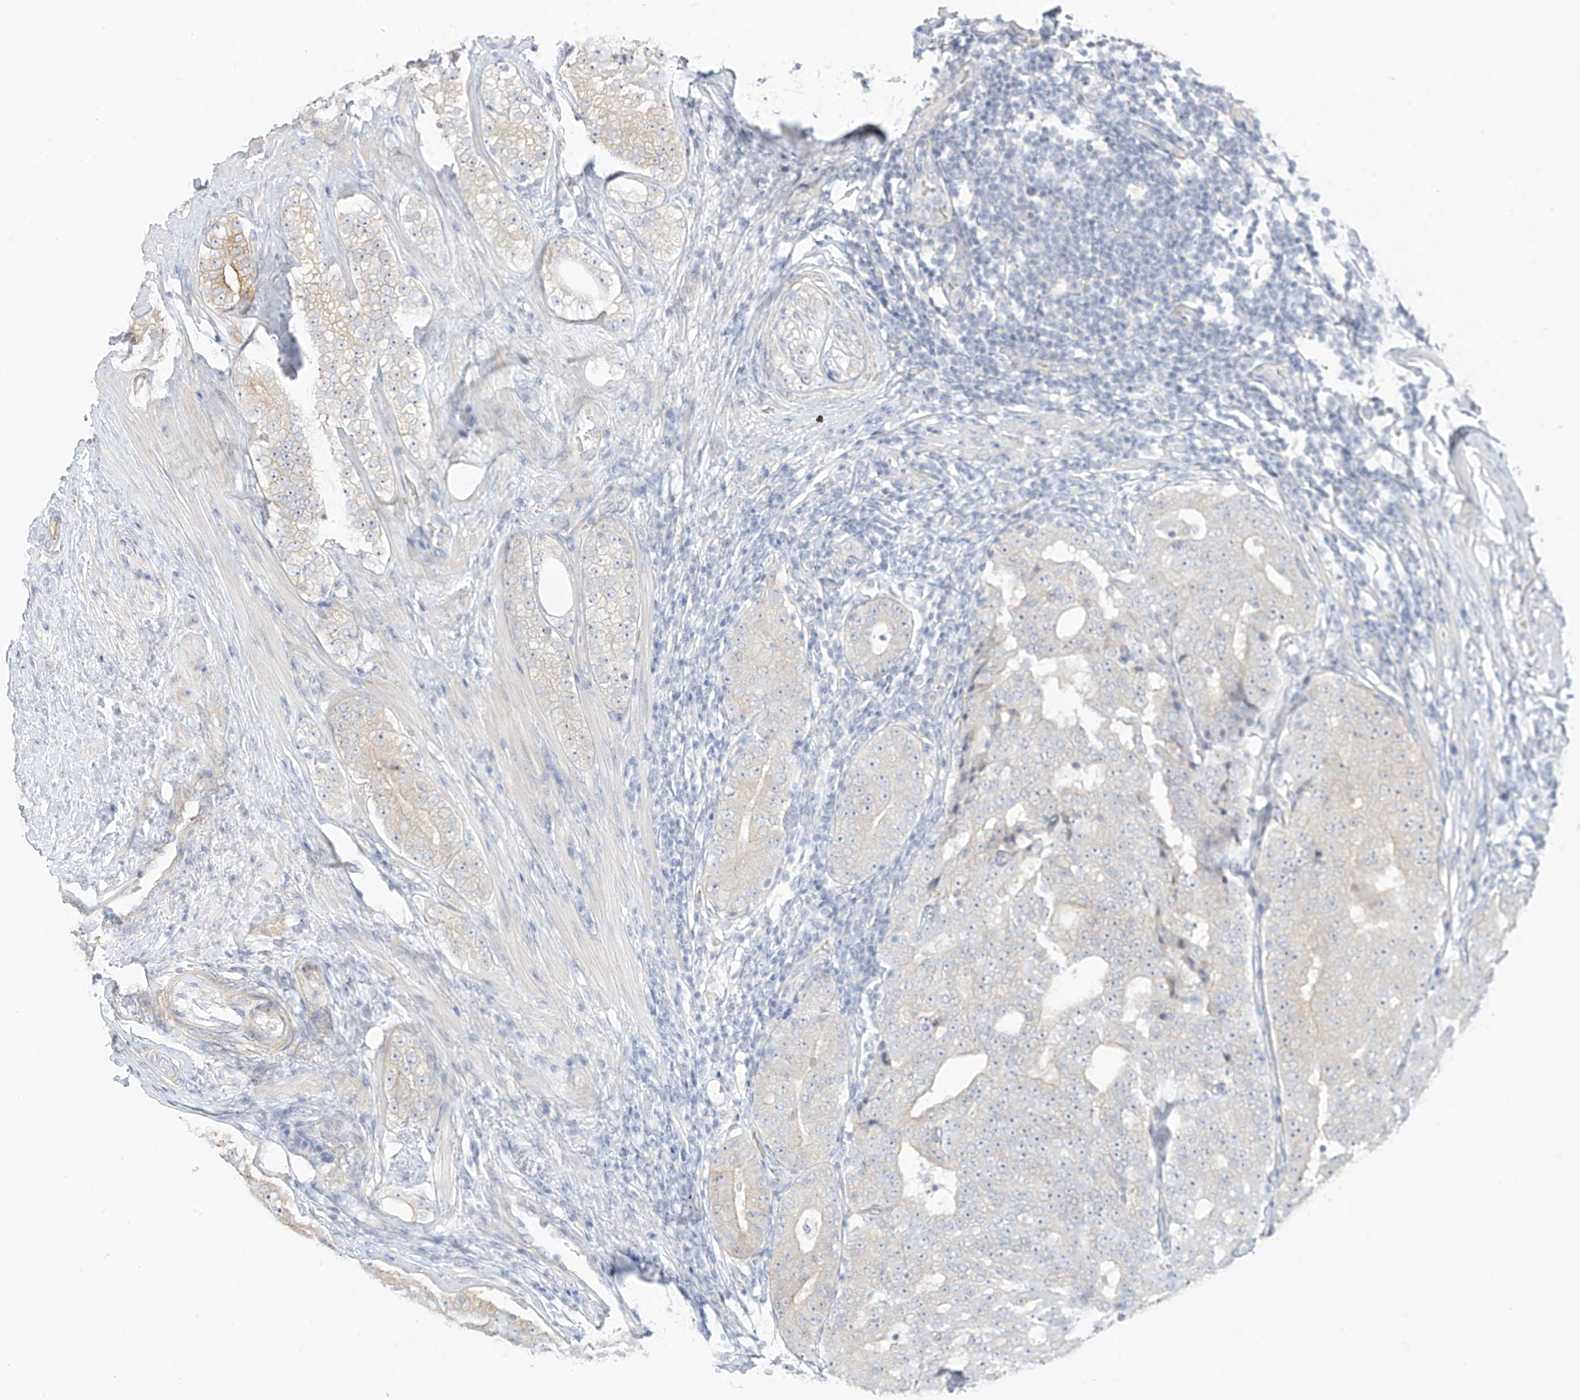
{"staining": {"intensity": "moderate", "quantity": "<25%", "location": "cytoplasmic/membranous"}, "tissue": "prostate cancer", "cell_type": "Tumor cells", "image_type": "cancer", "snomed": [{"axis": "morphology", "description": "Adenocarcinoma, High grade"}, {"axis": "topography", "description": "Prostate"}], "caption": "Prostate cancer (adenocarcinoma (high-grade)) stained for a protein (brown) demonstrates moderate cytoplasmic/membranous positive positivity in about <25% of tumor cells.", "gene": "EIPR1", "patient": {"sex": "male", "age": 56}}